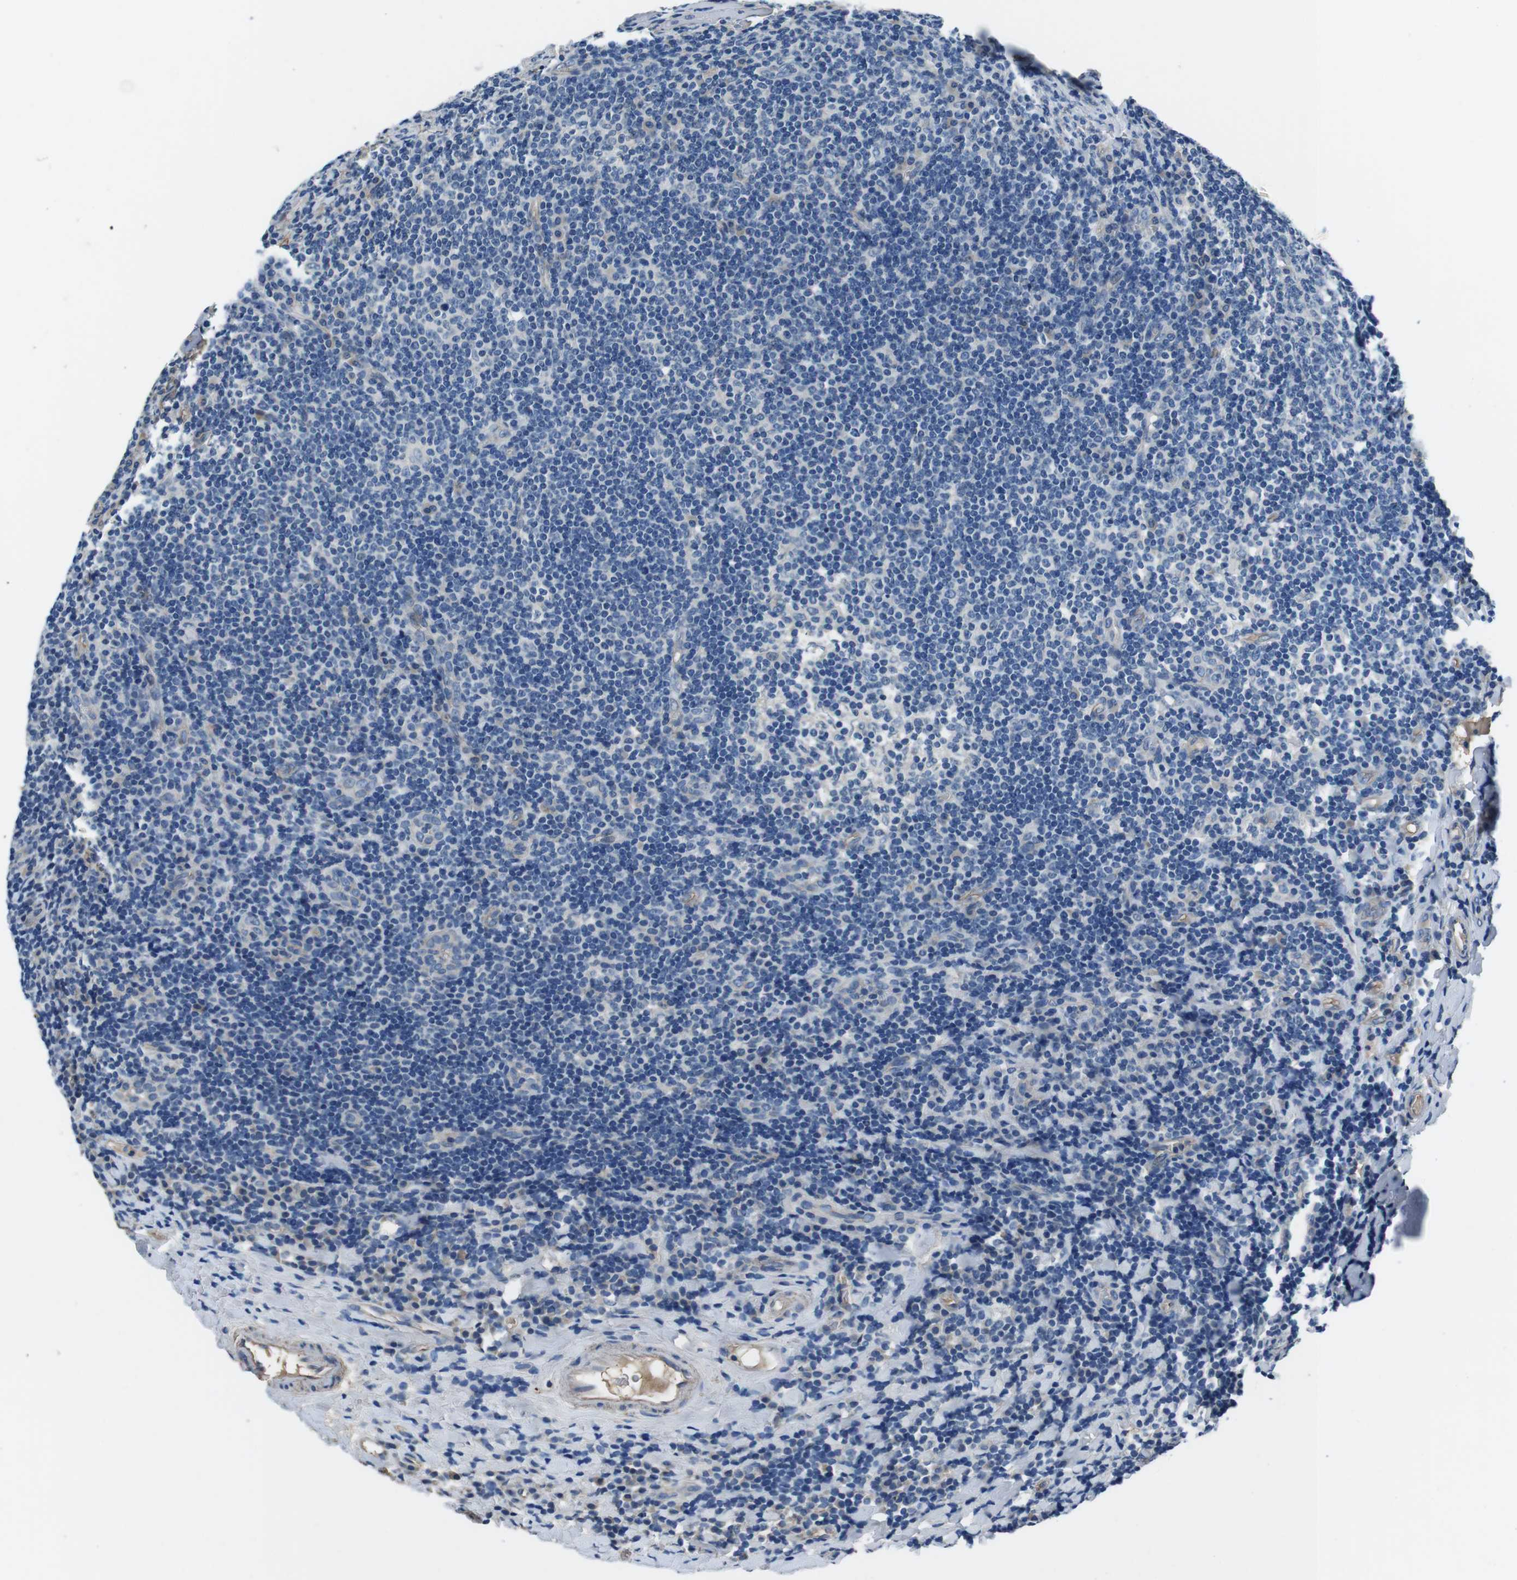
{"staining": {"intensity": "negative", "quantity": "none", "location": "none"}, "tissue": "tonsil", "cell_type": "Germinal center cells", "image_type": "normal", "snomed": [{"axis": "morphology", "description": "Normal tissue, NOS"}, {"axis": "topography", "description": "Tonsil"}], "caption": "Immunohistochemistry histopathology image of benign tonsil stained for a protein (brown), which demonstrates no expression in germinal center cells.", "gene": "CASQ1", "patient": {"sex": "male", "age": 37}}